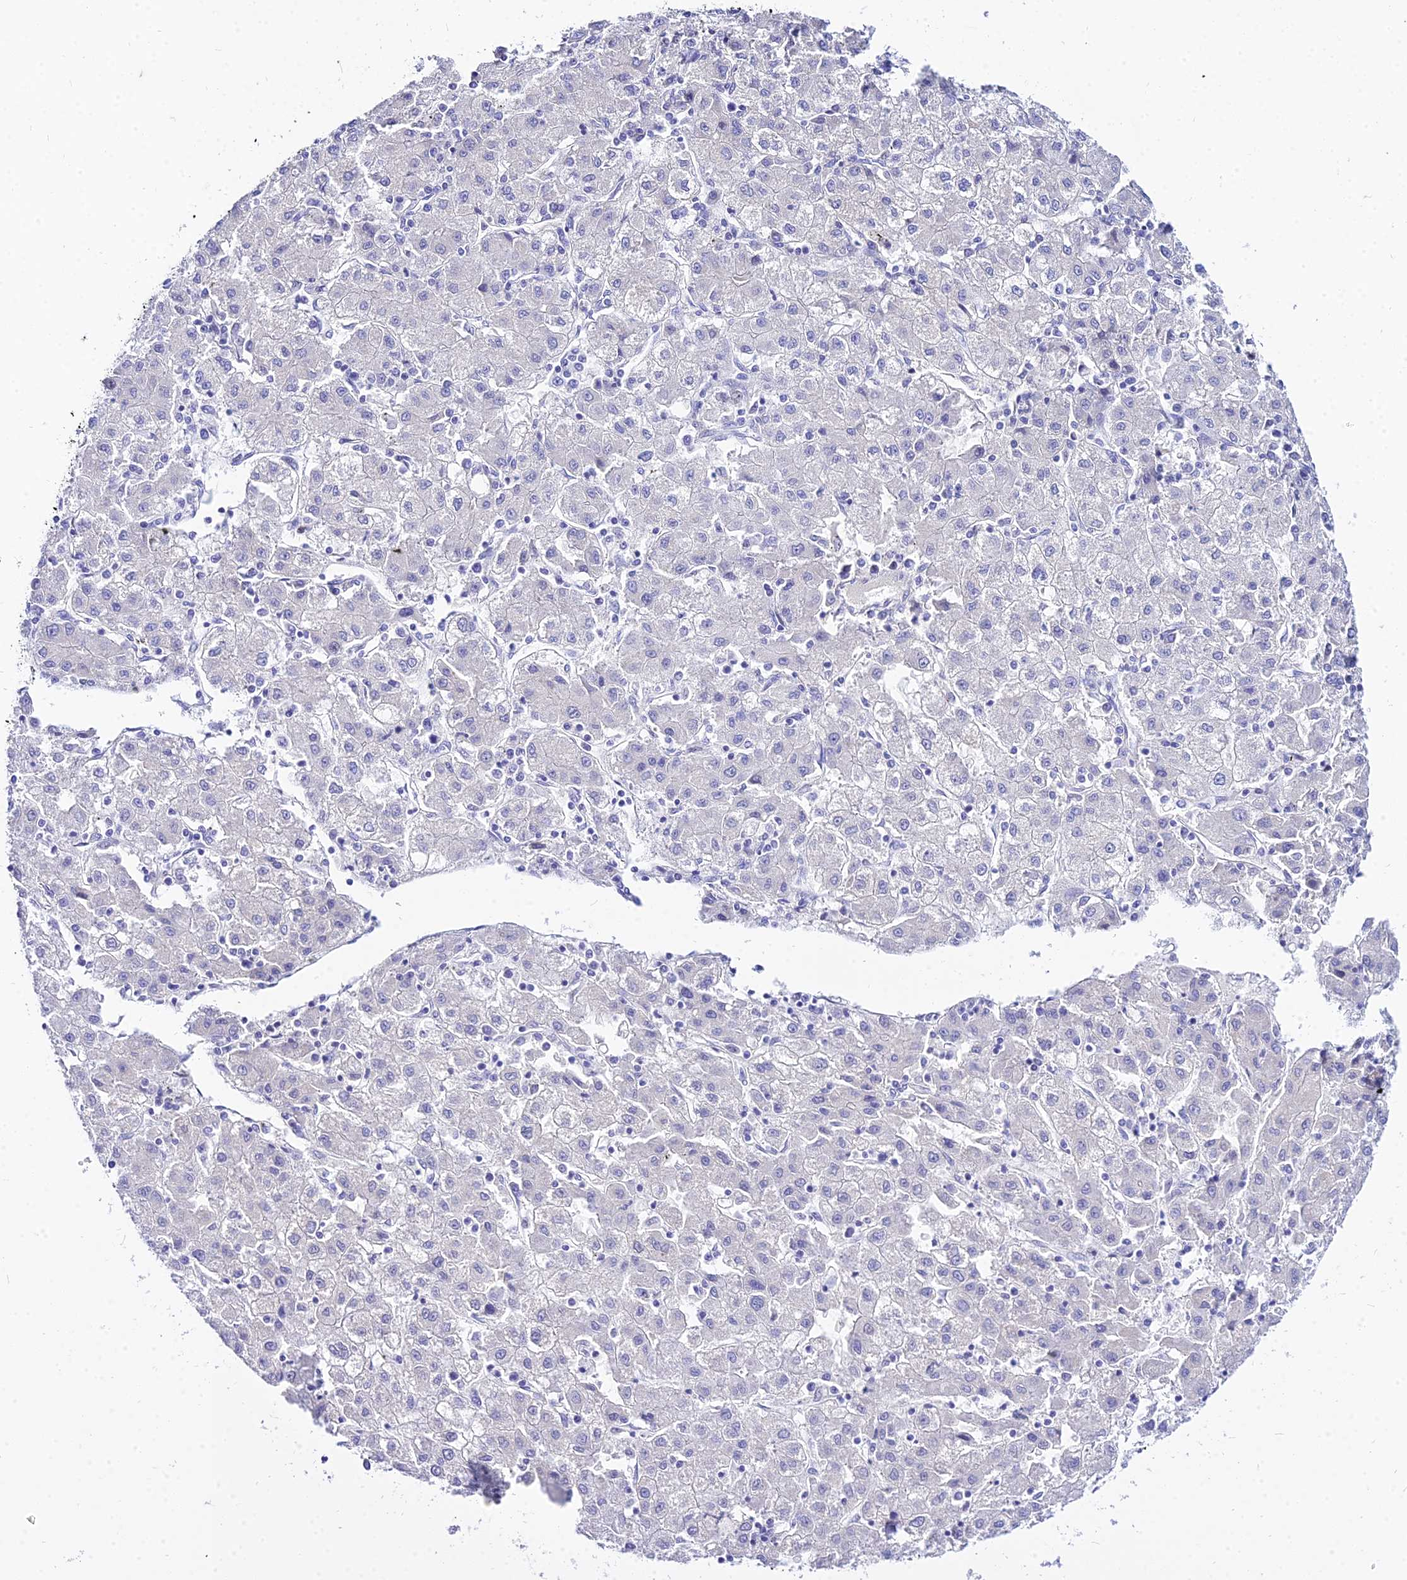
{"staining": {"intensity": "negative", "quantity": "none", "location": "none"}, "tissue": "liver cancer", "cell_type": "Tumor cells", "image_type": "cancer", "snomed": [{"axis": "morphology", "description": "Carcinoma, Hepatocellular, NOS"}, {"axis": "topography", "description": "Liver"}], "caption": "DAB (3,3'-diaminobenzidine) immunohistochemical staining of human liver cancer shows no significant expression in tumor cells.", "gene": "CARD18", "patient": {"sex": "male", "age": 72}}